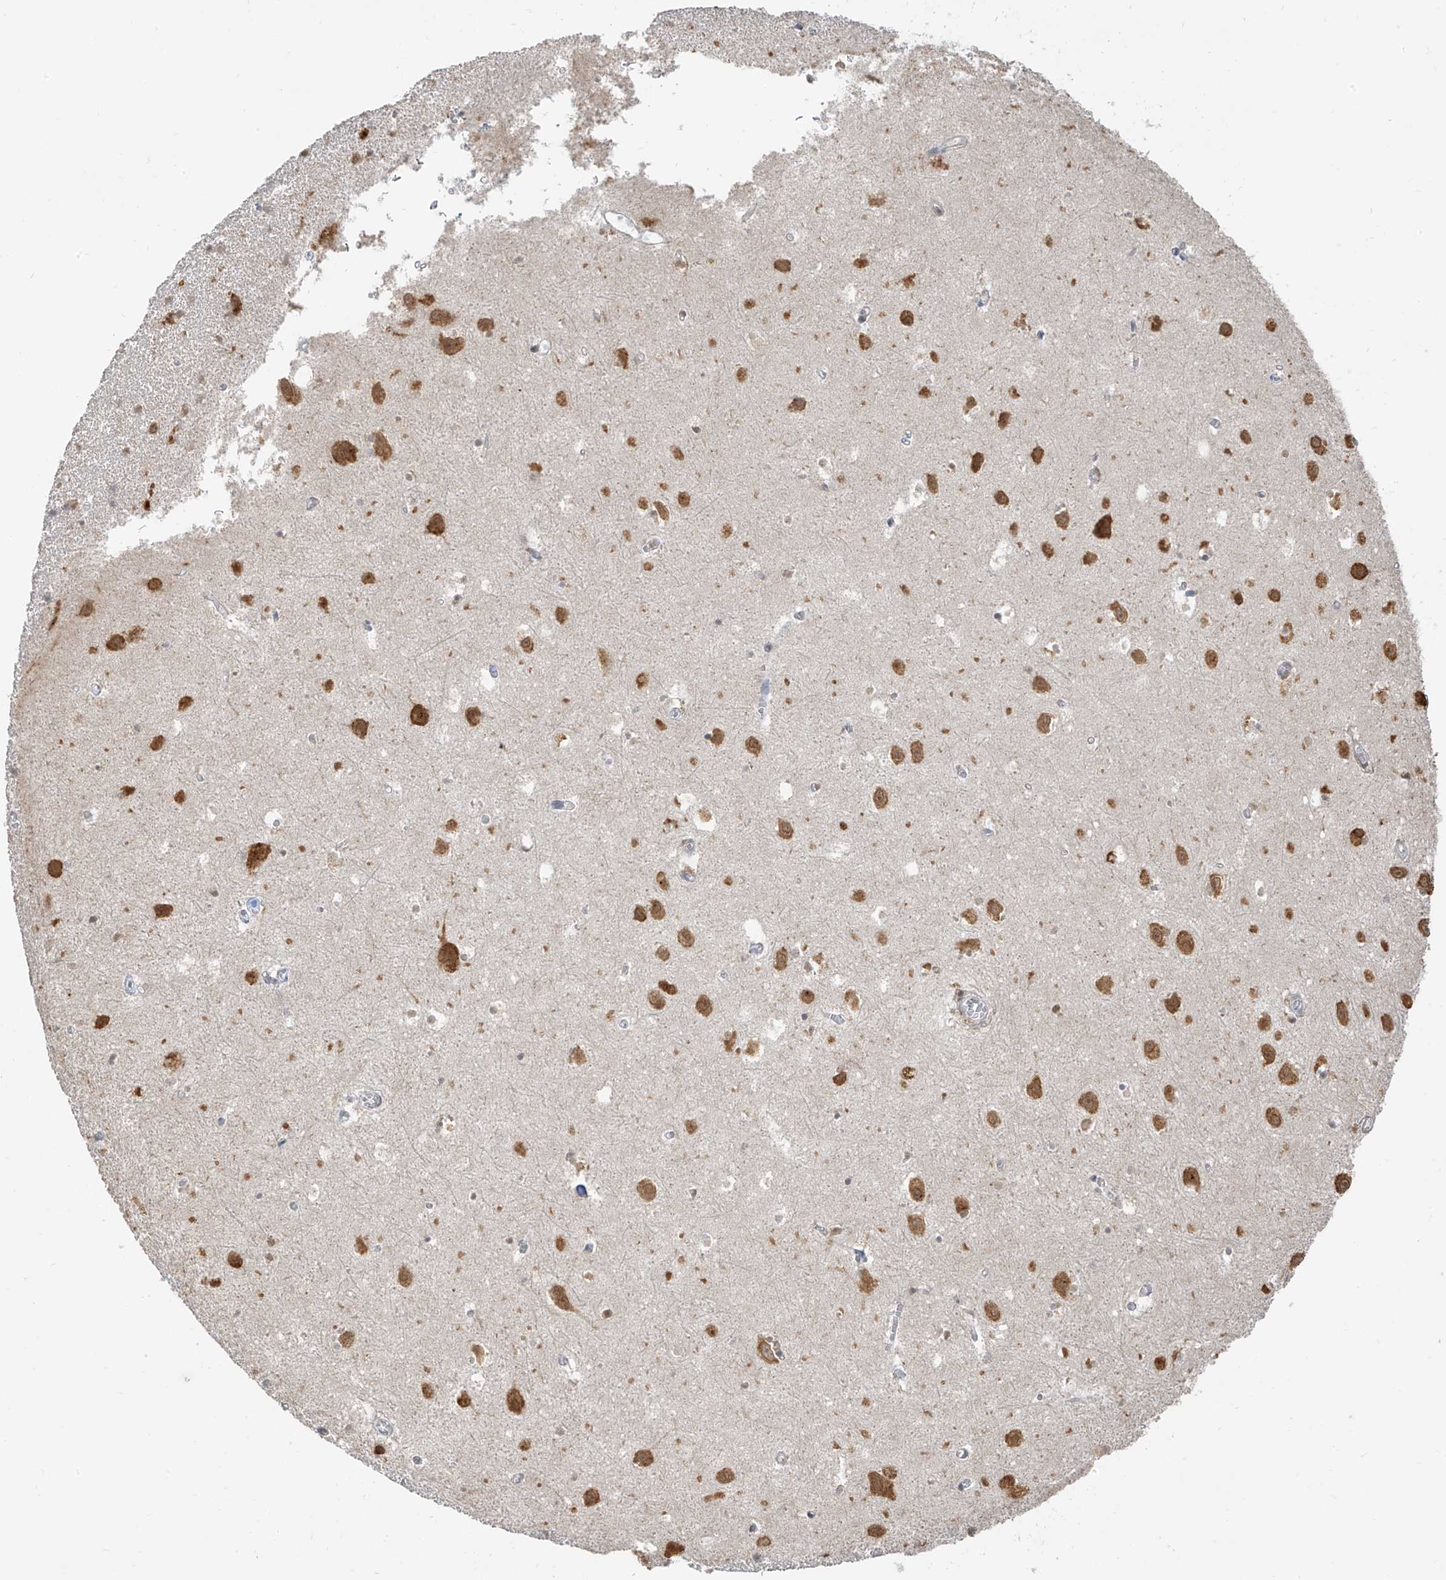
{"staining": {"intensity": "negative", "quantity": "none", "location": "none"}, "tissue": "hippocampus", "cell_type": "Glial cells", "image_type": "normal", "snomed": [{"axis": "morphology", "description": "Normal tissue, NOS"}, {"axis": "topography", "description": "Hippocampus"}], "caption": "Immunohistochemistry of unremarkable human hippocampus shows no positivity in glial cells. (DAB immunohistochemistry visualized using brightfield microscopy, high magnification).", "gene": "ZMYM2", "patient": {"sex": "female", "age": 64}}